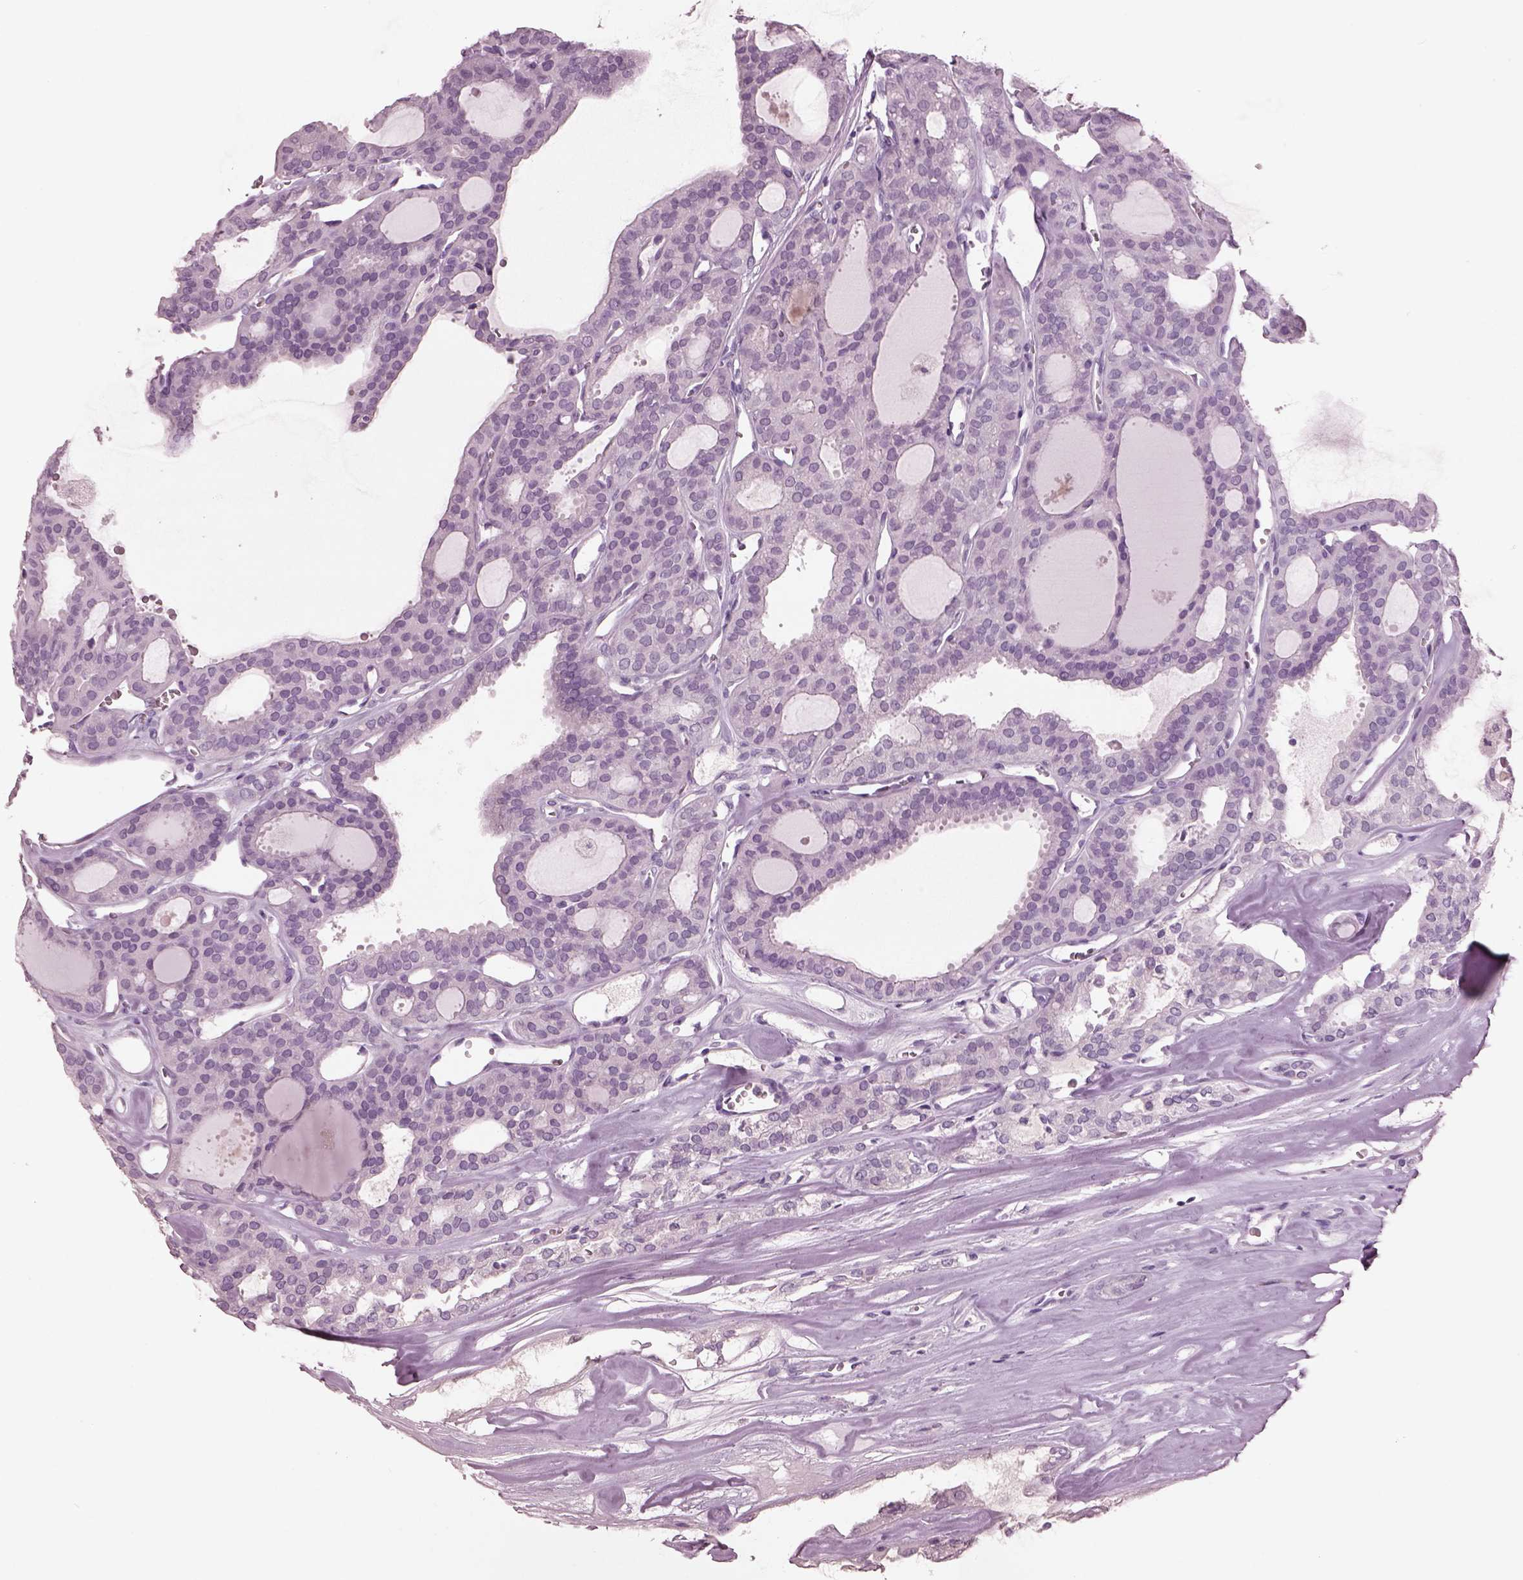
{"staining": {"intensity": "negative", "quantity": "none", "location": "none"}, "tissue": "thyroid cancer", "cell_type": "Tumor cells", "image_type": "cancer", "snomed": [{"axis": "morphology", "description": "Follicular adenoma carcinoma, NOS"}, {"axis": "topography", "description": "Thyroid gland"}], "caption": "This histopathology image is of thyroid cancer stained with immunohistochemistry (IHC) to label a protein in brown with the nuclei are counter-stained blue. There is no expression in tumor cells. (DAB (3,3'-diaminobenzidine) immunohistochemistry (IHC) visualized using brightfield microscopy, high magnification).", "gene": "PACRG", "patient": {"sex": "male", "age": 75}}